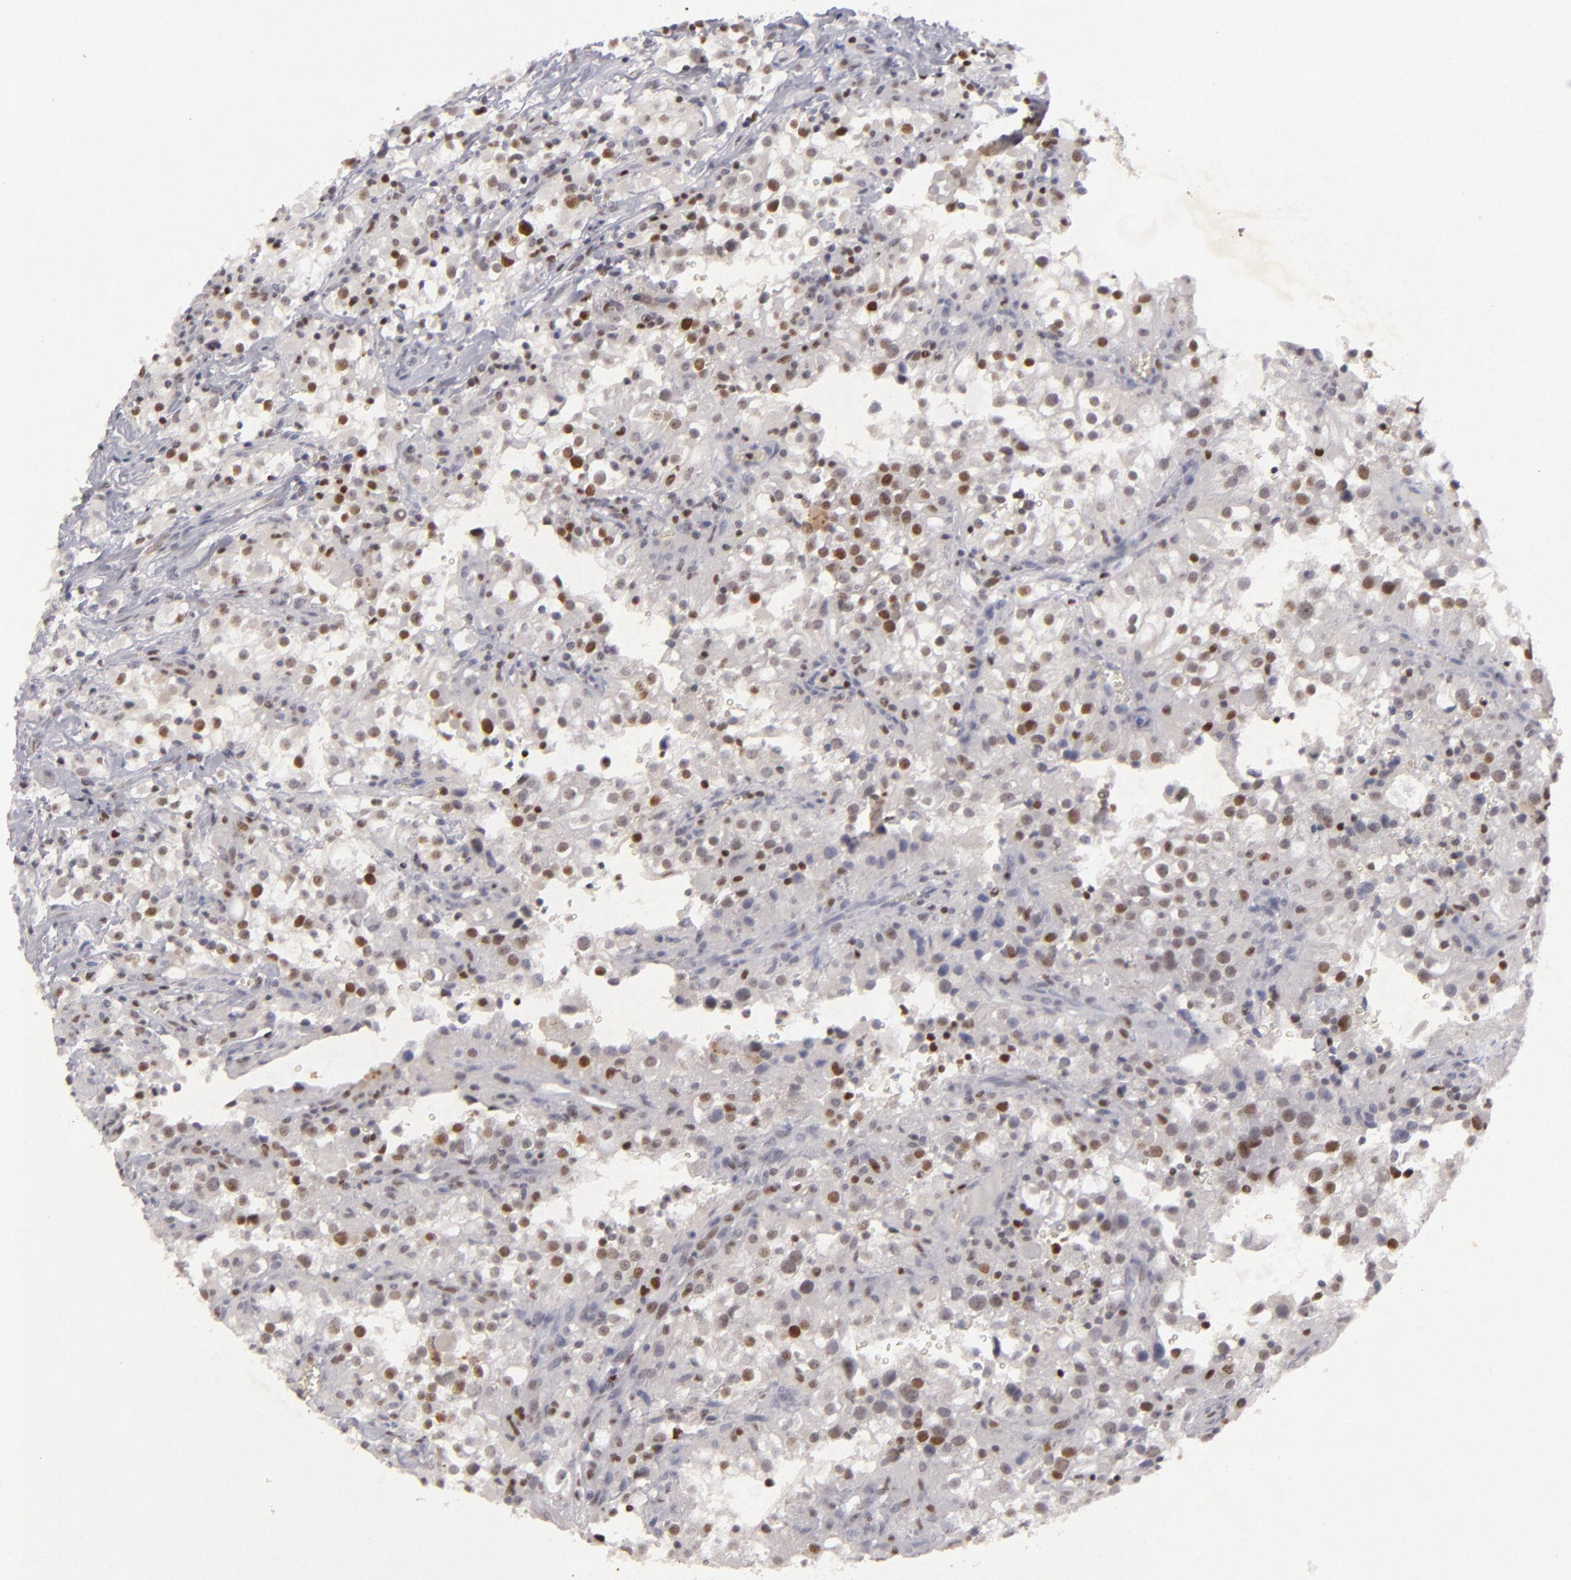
{"staining": {"intensity": "strong", "quantity": "25%-75%", "location": "nuclear"}, "tissue": "renal cancer", "cell_type": "Tumor cells", "image_type": "cancer", "snomed": [{"axis": "morphology", "description": "Adenocarcinoma, NOS"}, {"axis": "topography", "description": "Kidney"}], "caption": "Protein expression by IHC shows strong nuclear staining in about 25%-75% of tumor cells in renal cancer.", "gene": "FEN1", "patient": {"sex": "female", "age": 52}}